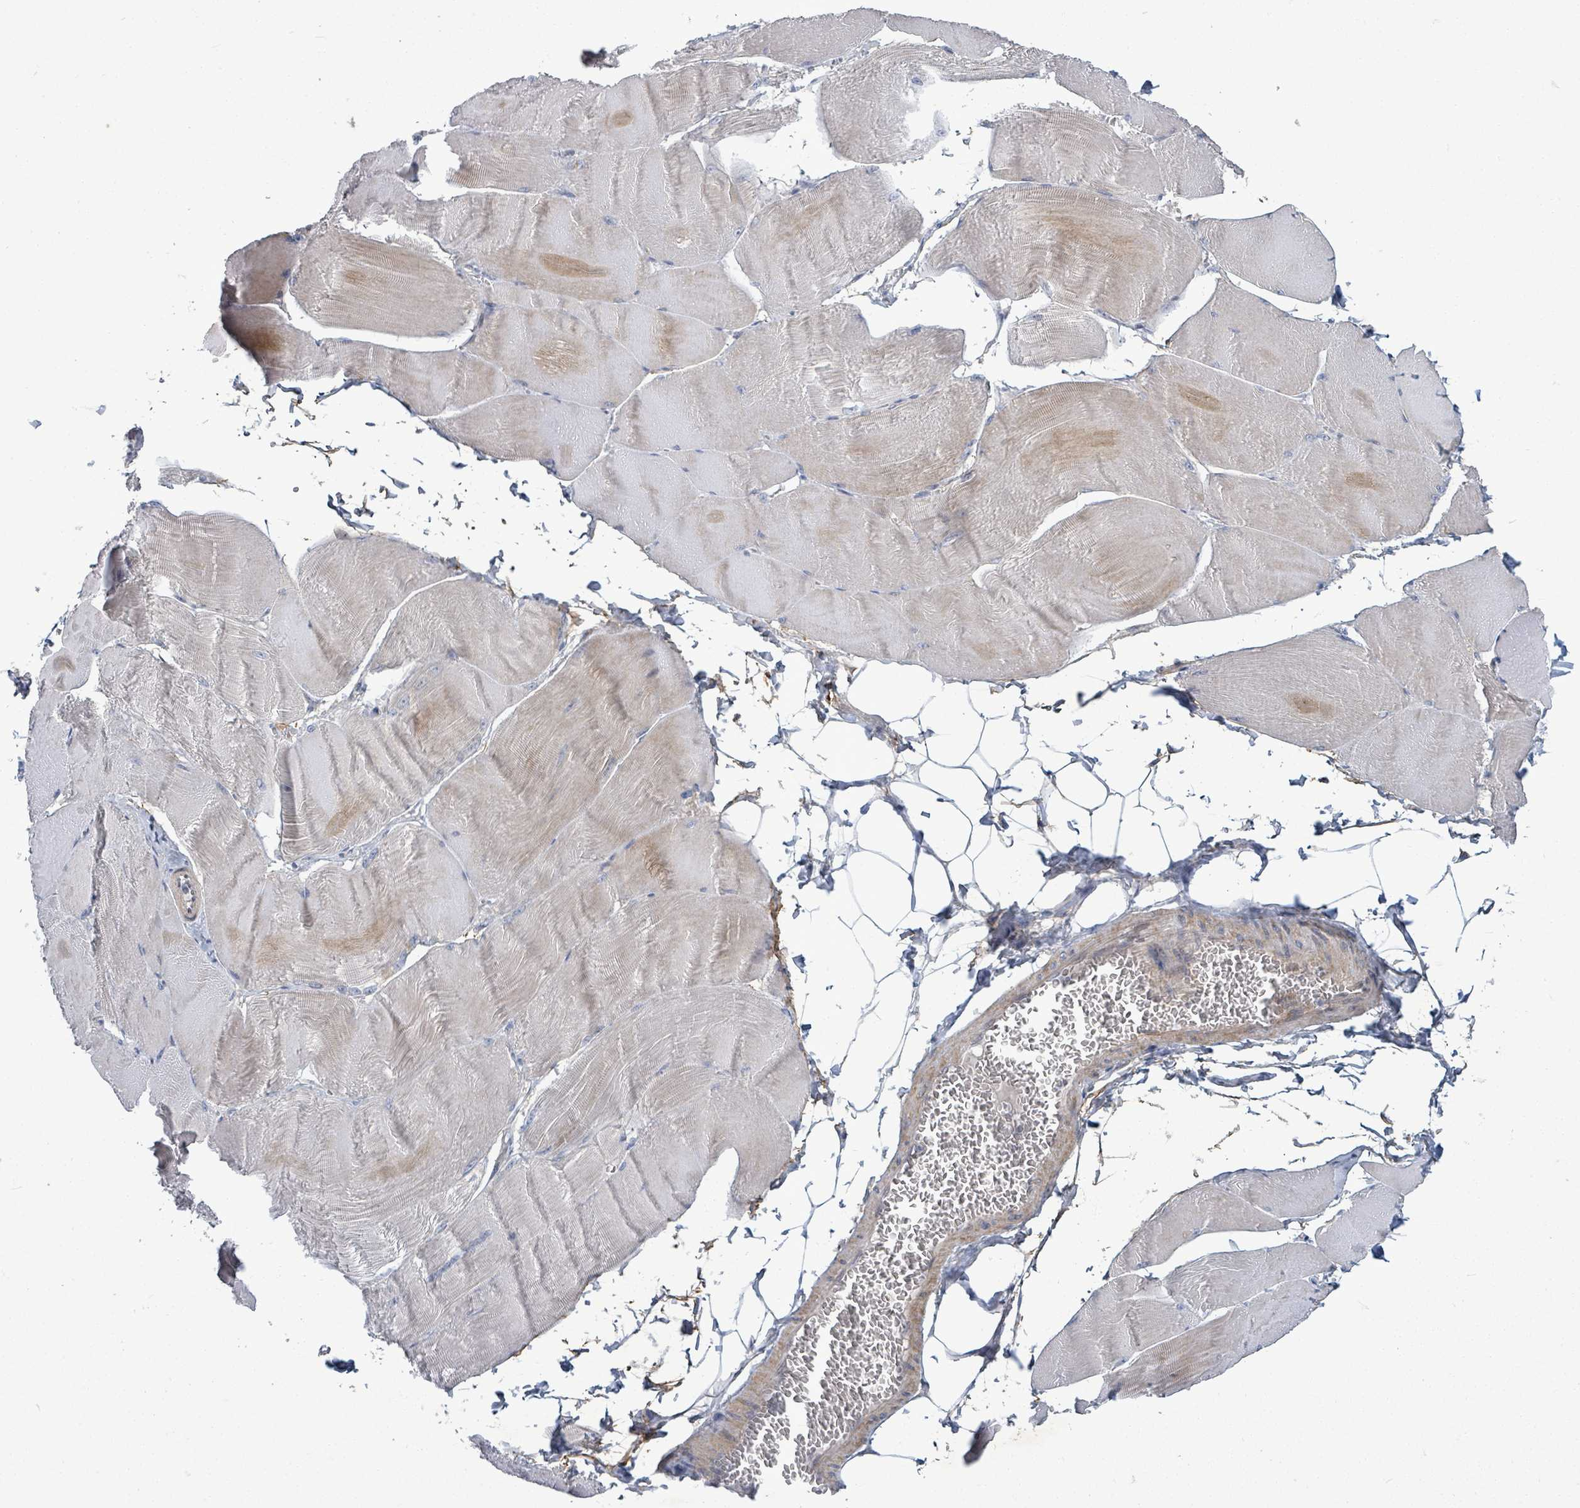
{"staining": {"intensity": "weak", "quantity": "<25%", "location": "cytoplasmic/membranous"}, "tissue": "skeletal muscle", "cell_type": "Myocytes", "image_type": "normal", "snomed": [{"axis": "morphology", "description": "Normal tissue, NOS"}, {"axis": "morphology", "description": "Basal cell carcinoma"}, {"axis": "topography", "description": "Skeletal muscle"}], "caption": "High magnification brightfield microscopy of normal skeletal muscle stained with DAB (3,3'-diaminobenzidine) (brown) and counterstained with hematoxylin (blue): myocytes show no significant staining. The staining was performed using DAB (3,3'-diaminobenzidine) to visualize the protein expression in brown, while the nuclei were stained in blue with hematoxylin (Magnification: 20x).", "gene": "ZFPM1", "patient": {"sex": "female", "age": 64}}